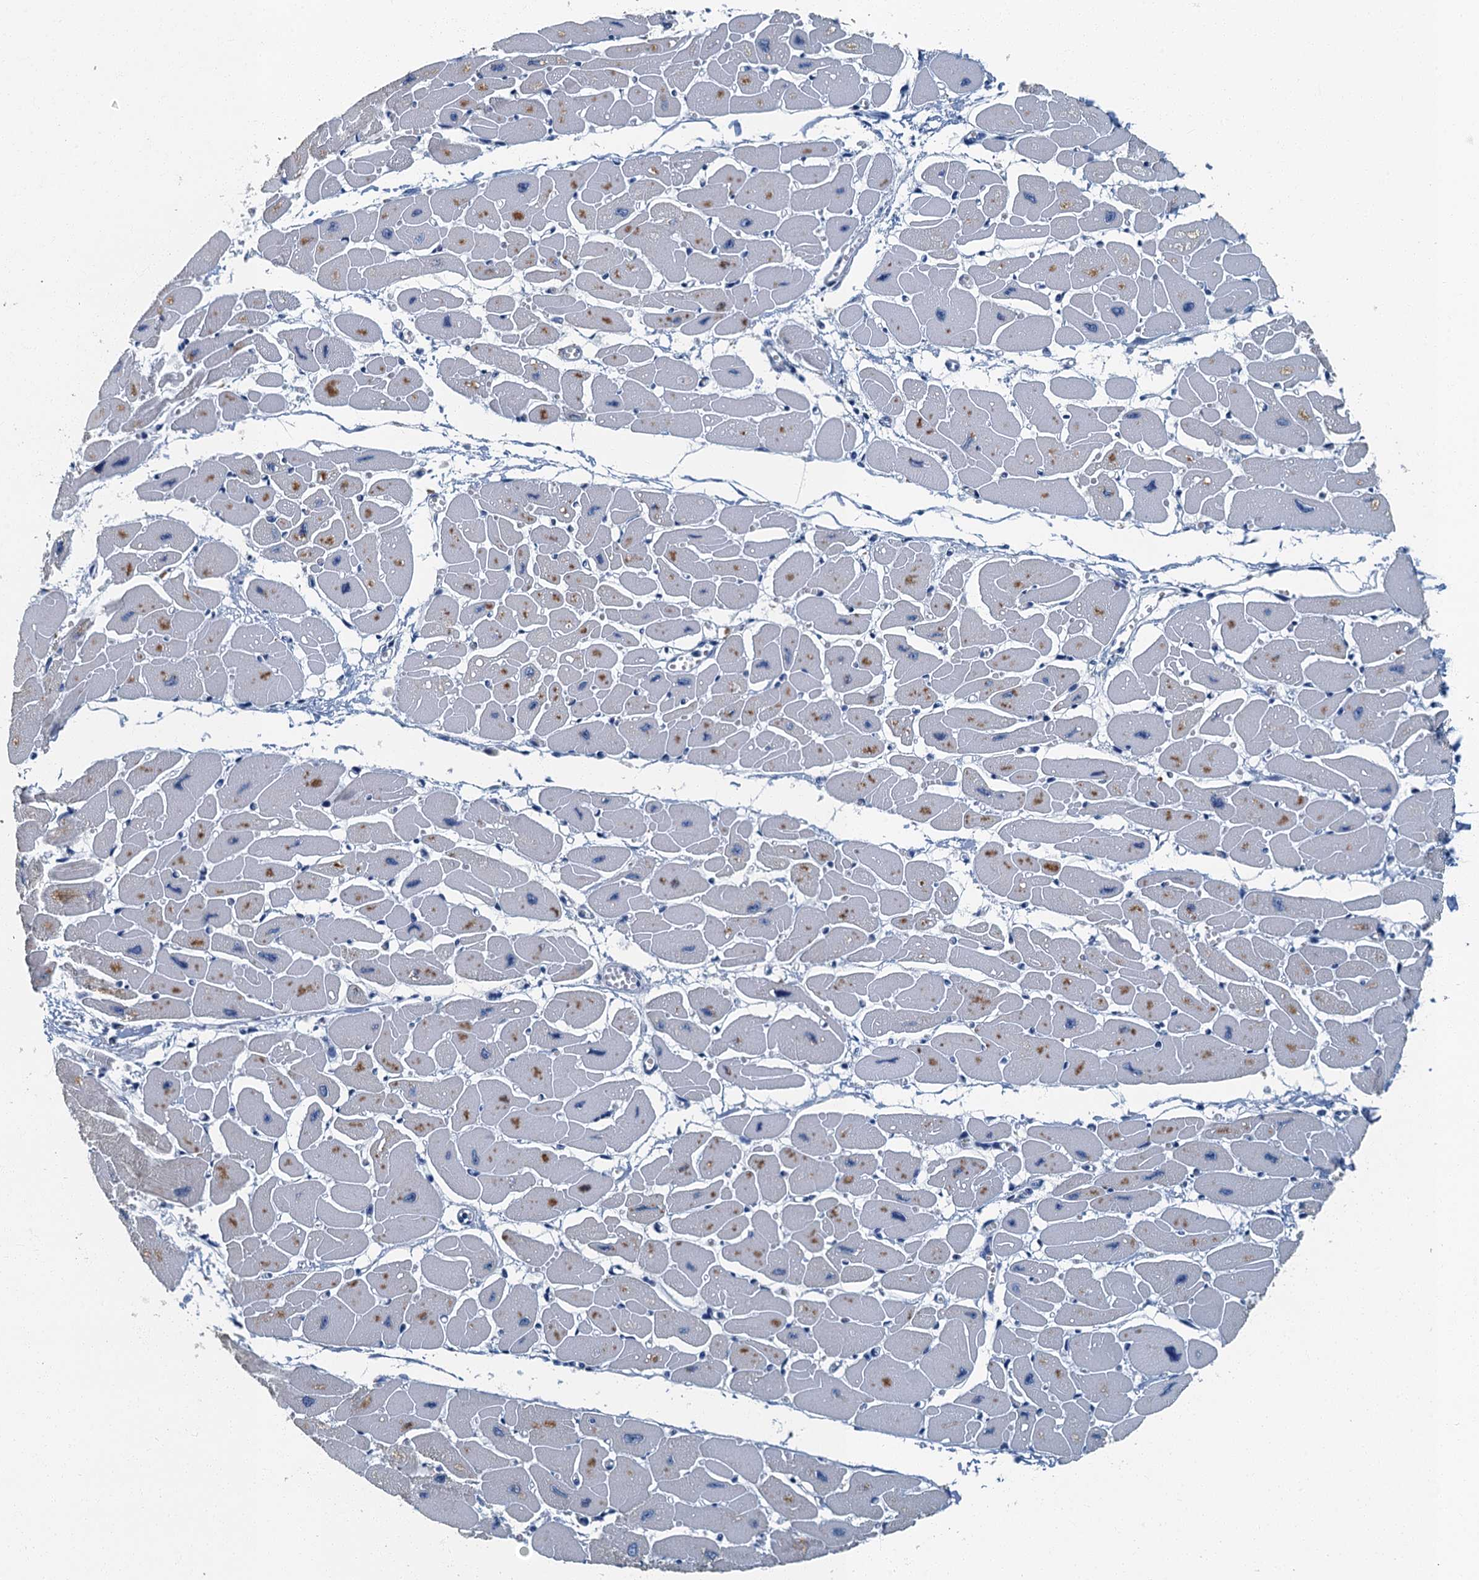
{"staining": {"intensity": "negative", "quantity": "none", "location": "none"}, "tissue": "heart muscle", "cell_type": "Cardiomyocytes", "image_type": "normal", "snomed": [{"axis": "morphology", "description": "Normal tissue, NOS"}, {"axis": "topography", "description": "Heart"}], "caption": "IHC histopathology image of normal heart muscle stained for a protein (brown), which reveals no positivity in cardiomyocytes. Nuclei are stained in blue.", "gene": "GADL1", "patient": {"sex": "female", "age": 54}}